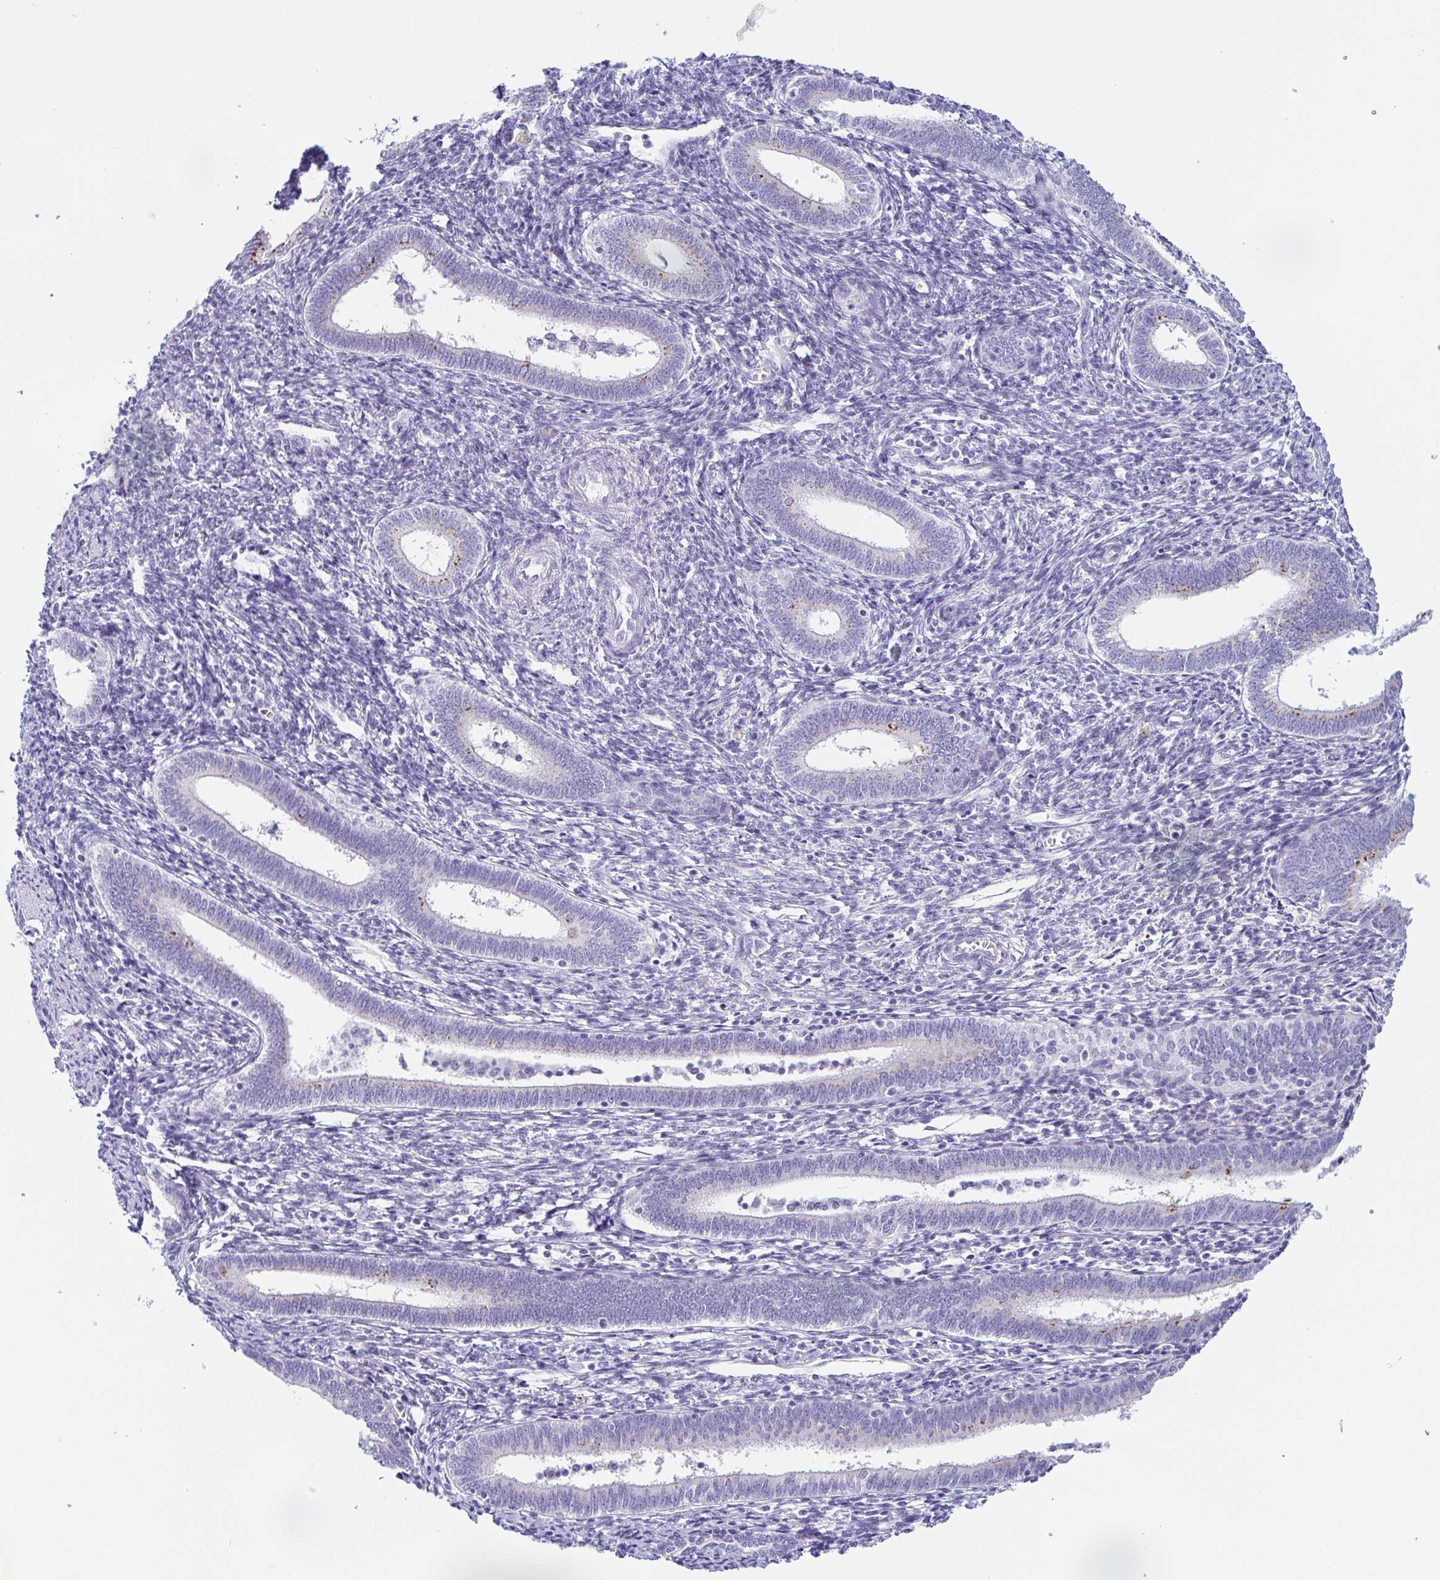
{"staining": {"intensity": "negative", "quantity": "none", "location": "none"}, "tissue": "endometrium", "cell_type": "Cells in endometrial stroma", "image_type": "normal", "snomed": [{"axis": "morphology", "description": "Normal tissue, NOS"}, {"axis": "topography", "description": "Endometrium"}], "caption": "A photomicrograph of endometrium stained for a protein exhibits no brown staining in cells in endometrial stroma.", "gene": "LDLRAD1", "patient": {"sex": "female", "age": 41}}